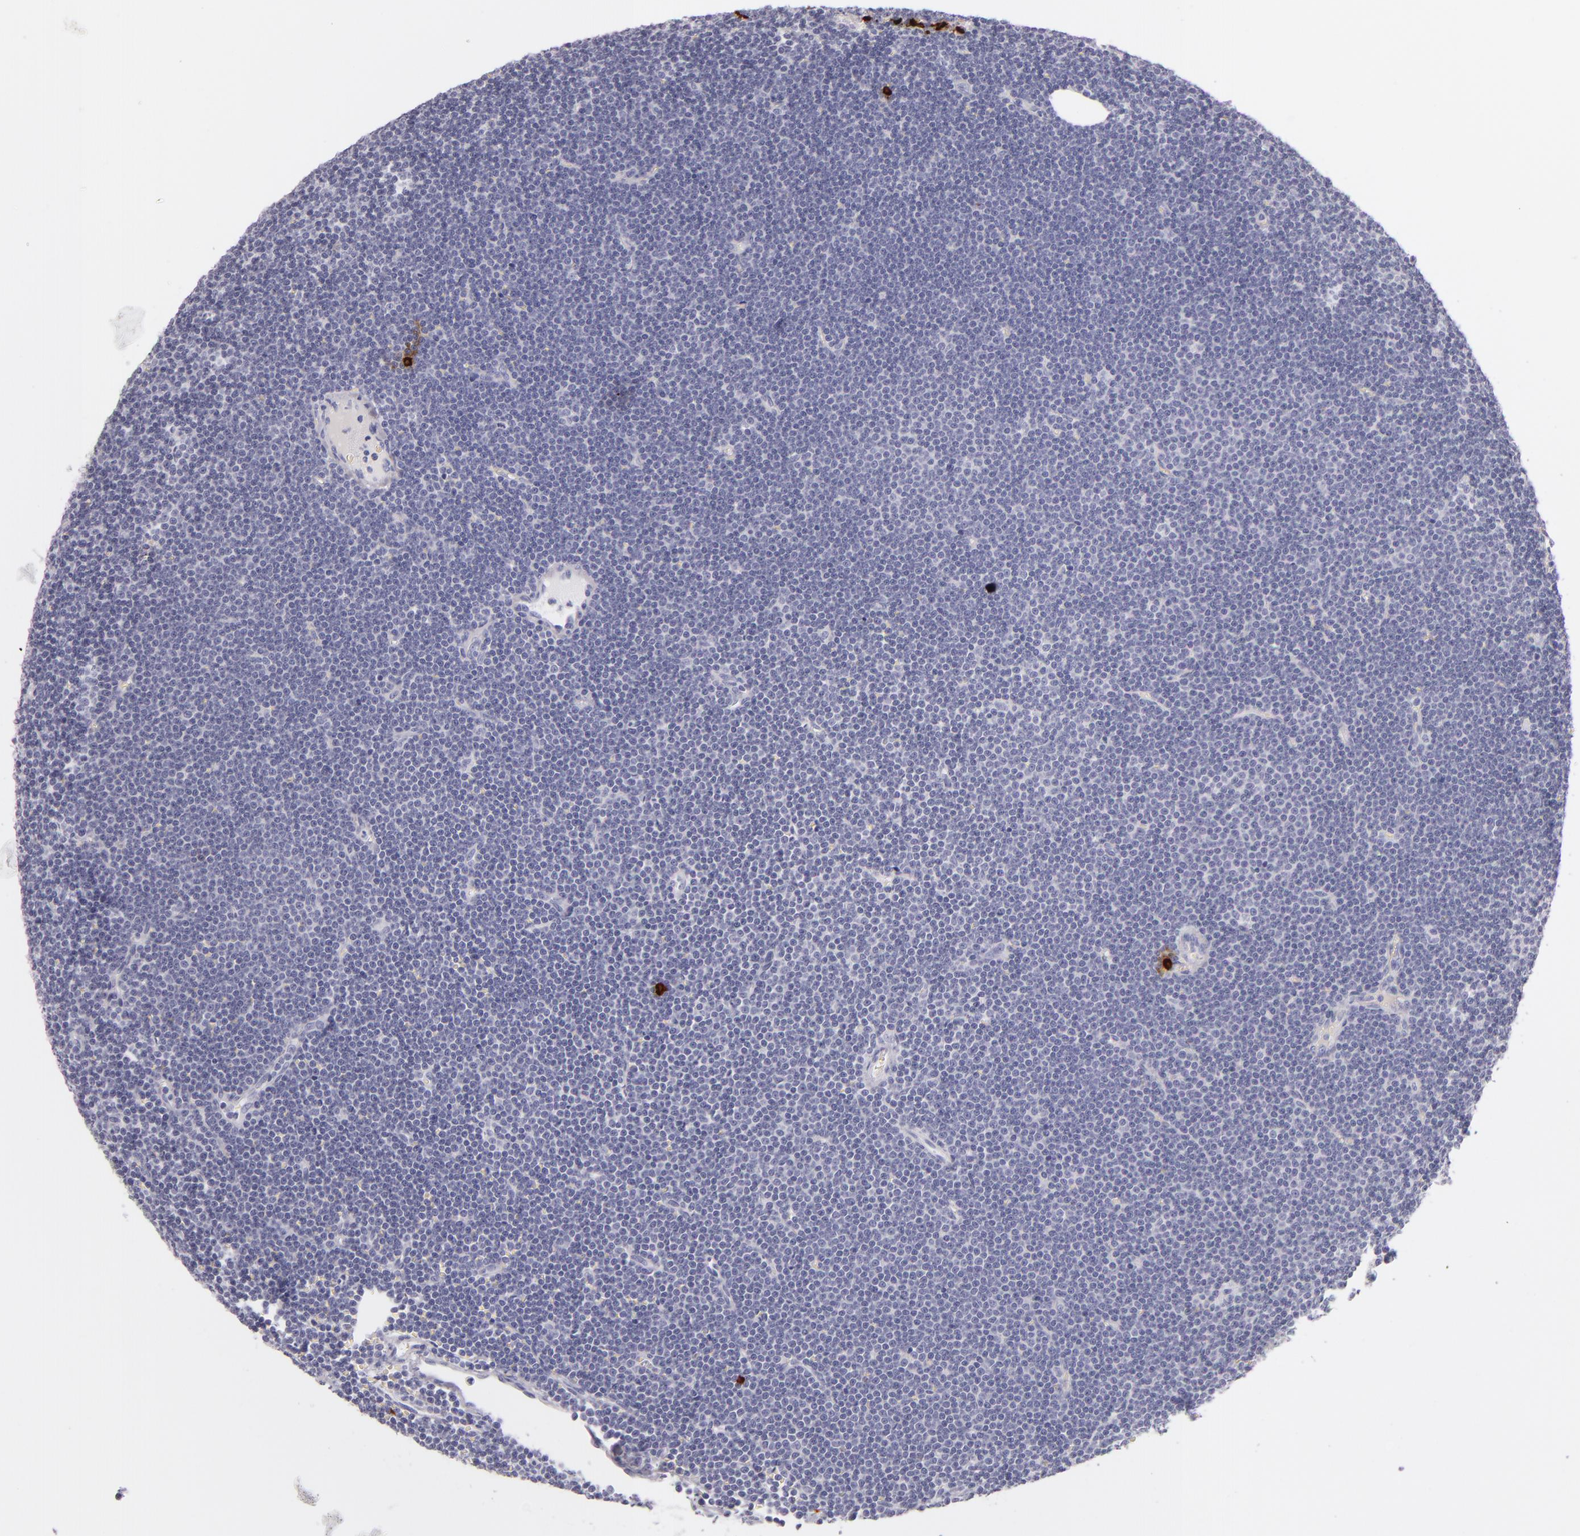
{"staining": {"intensity": "negative", "quantity": "none", "location": "none"}, "tissue": "lymphoma", "cell_type": "Tumor cells", "image_type": "cancer", "snomed": [{"axis": "morphology", "description": "Malignant lymphoma, non-Hodgkin's type, Low grade"}, {"axis": "topography", "description": "Lymph node"}], "caption": "DAB (3,3'-diaminobenzidine) immunohistochemical staining of human lymphoma exhibits no significant positivity in tumor cells.", "gene": "TPSD1", "patient": {"sex": "female", "age": 73}}